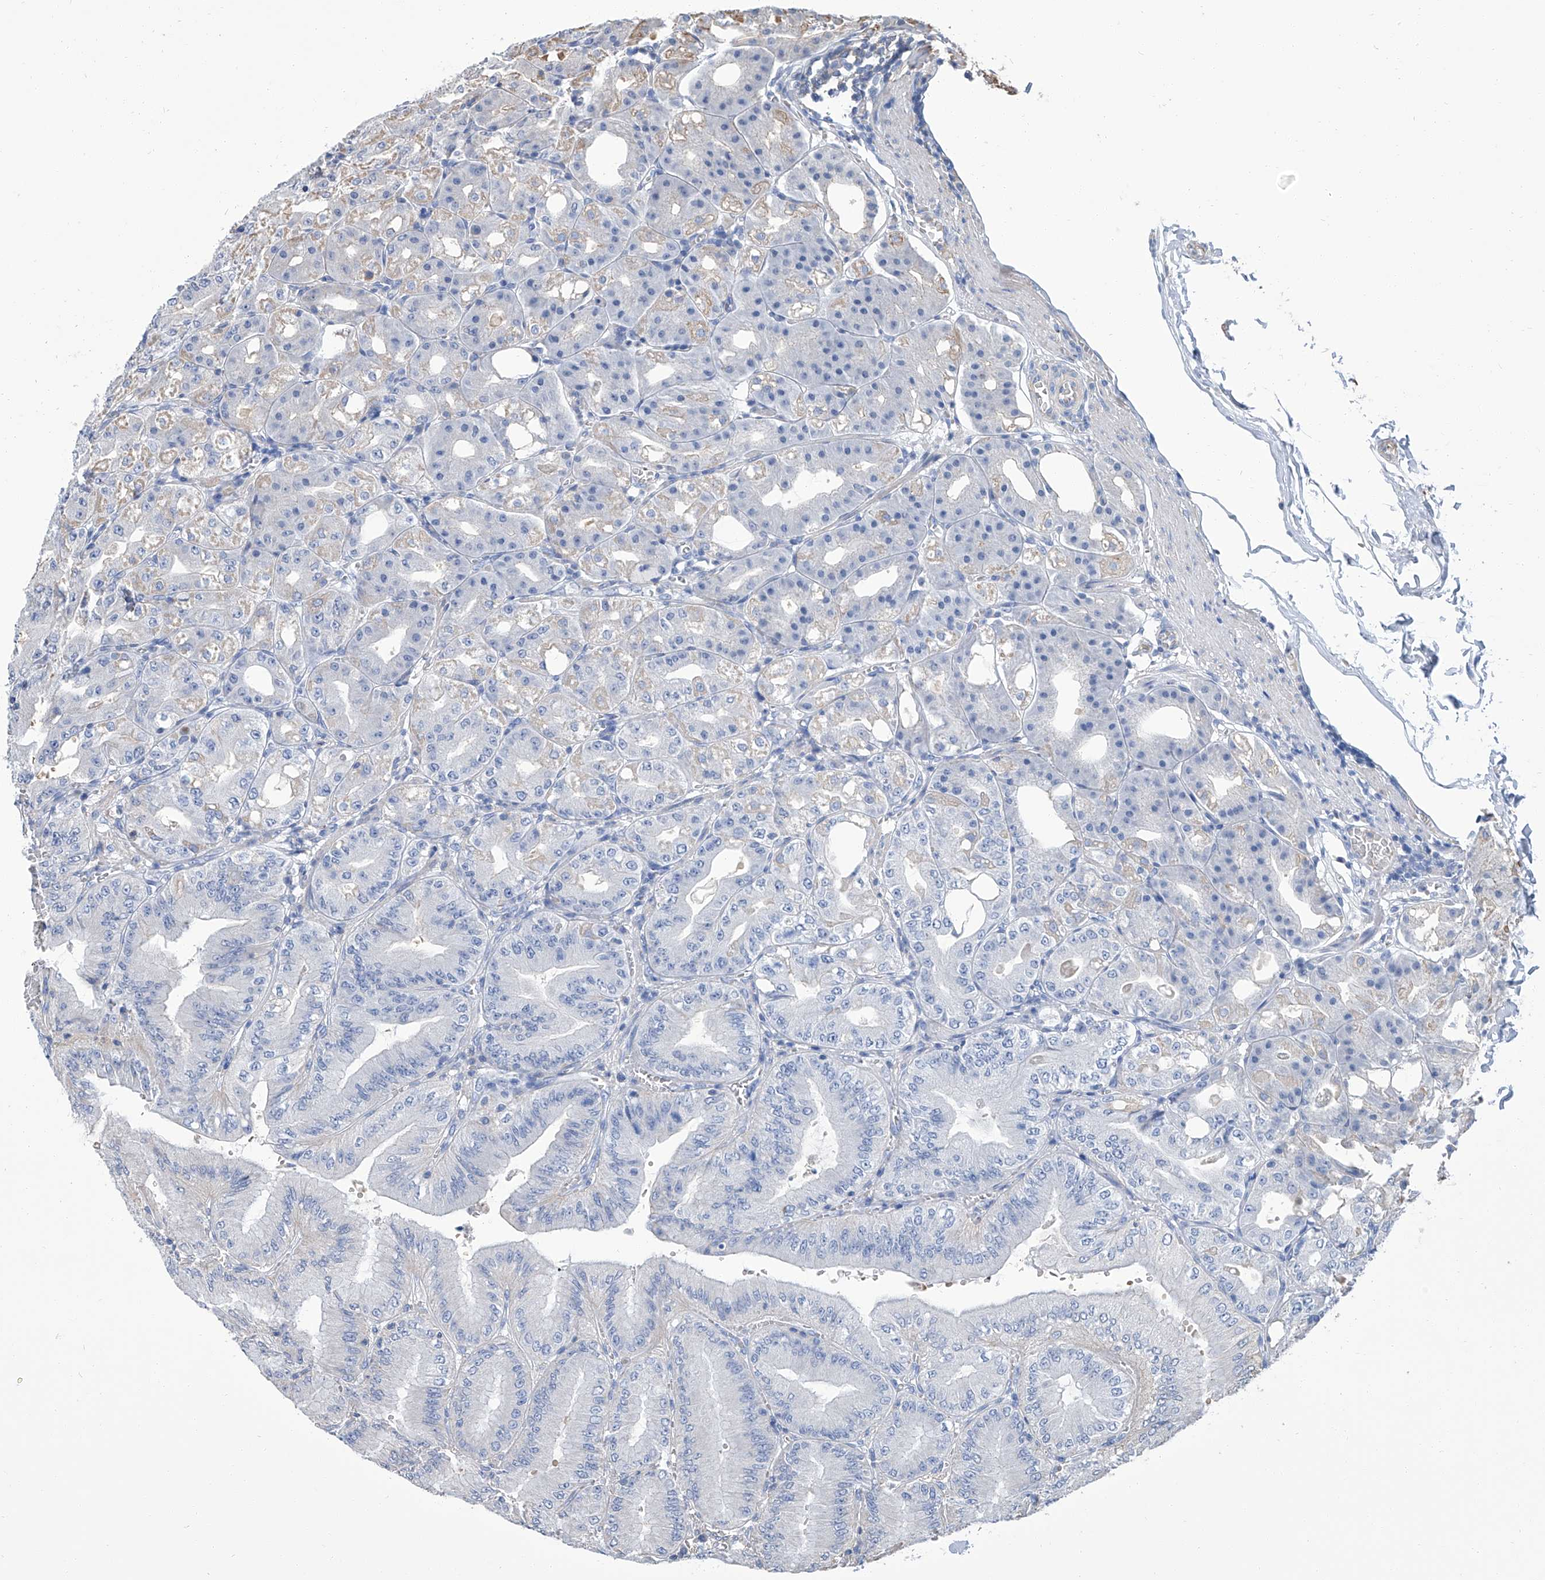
{"staining": {"intensity": "negative", "quantity": "none", "location": "none"}, "tissue": "stomach", "cell_type": "Glandular cells", "image_type": "normal", "snomed": [{"axis": "morphology", "description": "Normal tissue, NOS"}, {"axis": "topography", "description": "Stomach, lower"}], "caption": "This is a histopathology image of IHC staining of normal stomach, which shows no staining in glandular cells. (Immunohistochemistry (ihc), brightfield microscopy, high magnification).", "gene": "GPT", "patient": {"sex": "male", "age": 71}}